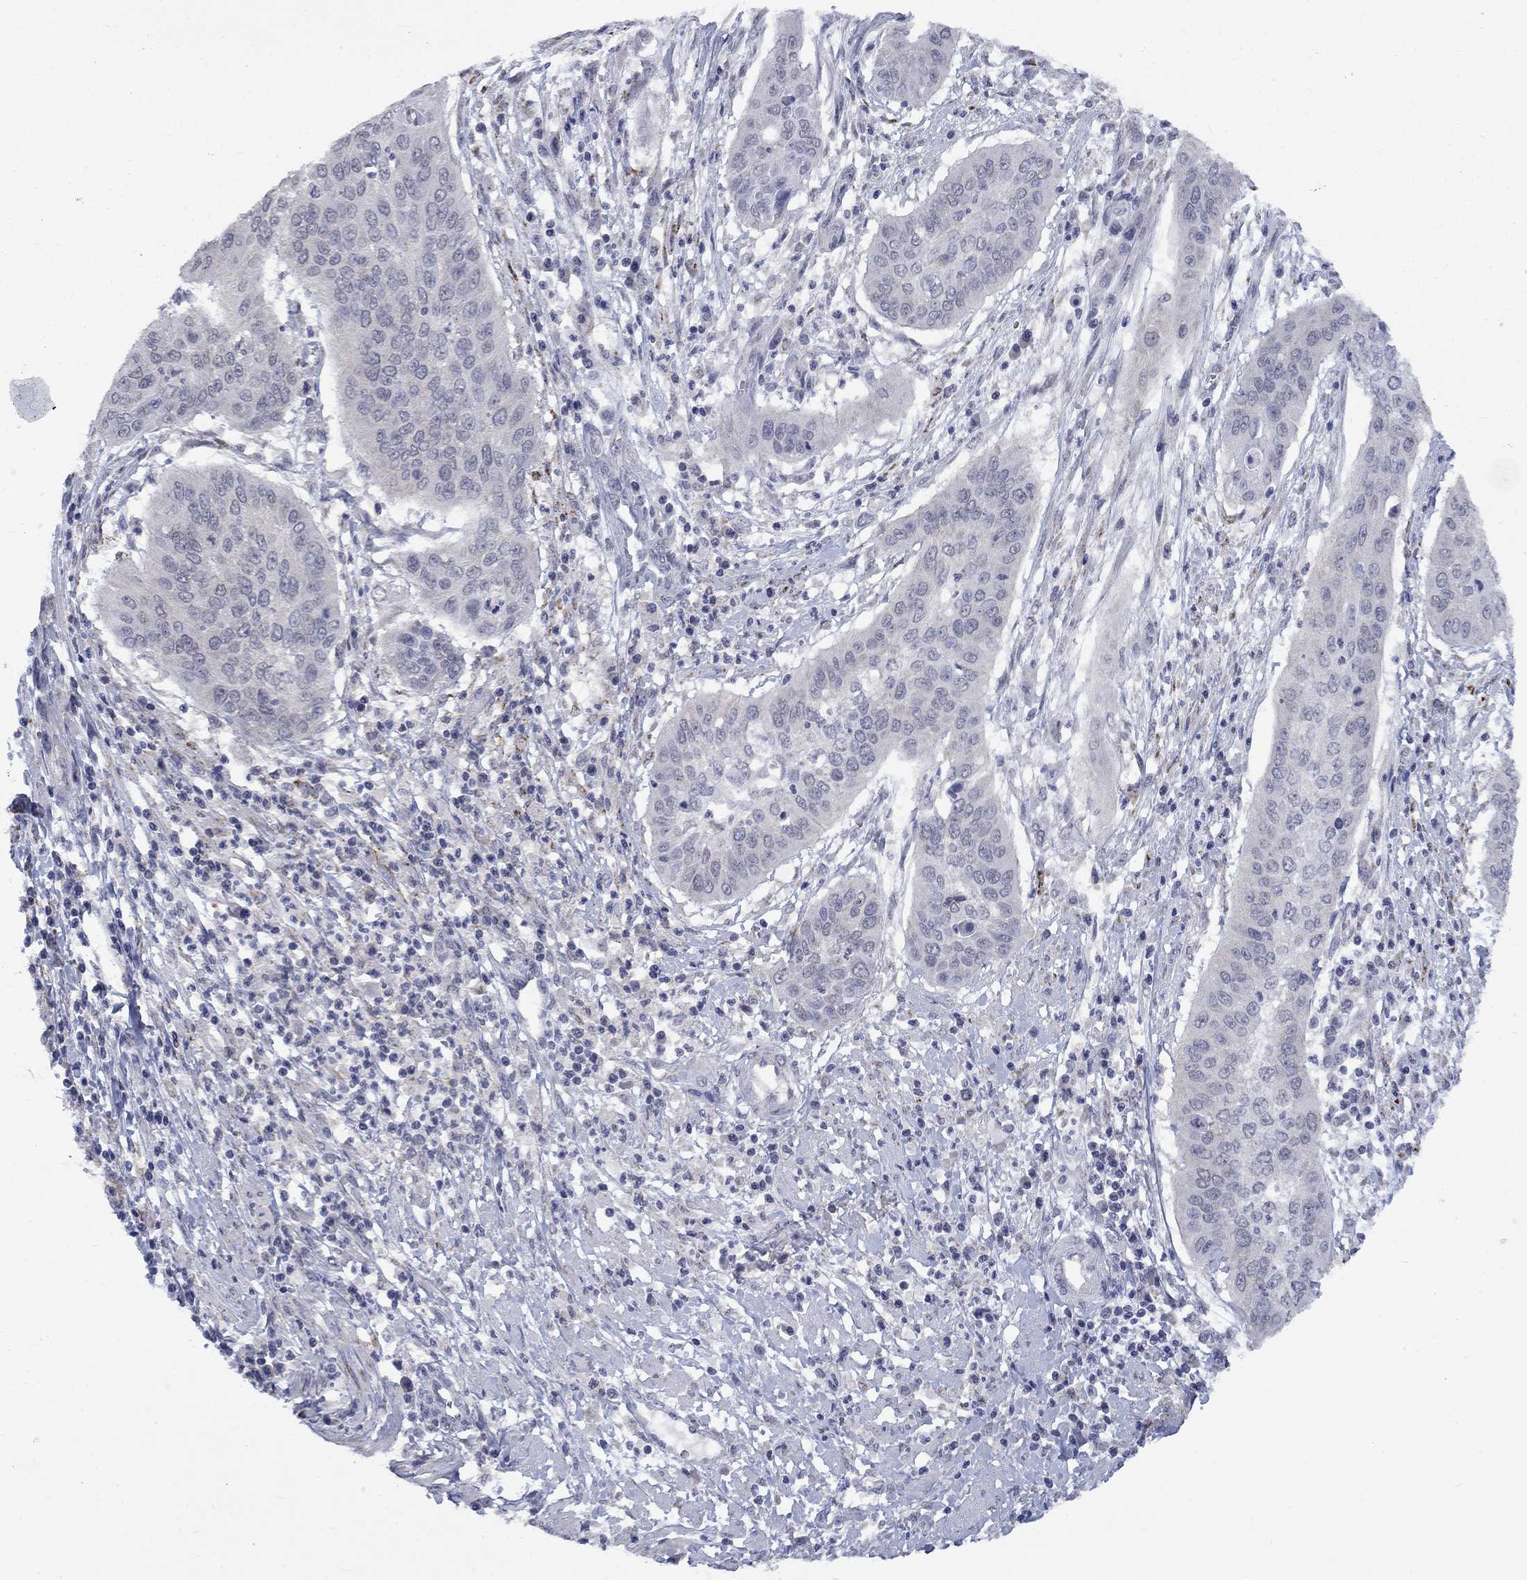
{"staining": {"intensity": "negative", "quantity": "none", "location": "none"}, "tissue": "cervical cancer", "cell_type": "Tumor cells", "image_type": "cancer", "snomed": [{"axis": "morphology", "description": "Squamous cell carcinoma, NOS"}, {"axis": "topography", "description": "Cervix"}], "caption": "Human squamous cell carcinoma (cervical) stained for a protein using IHC demonstrates no staining in tumor cells.", "gene": "SPATA33", "patient": {"sex": "female", "age": 39}}